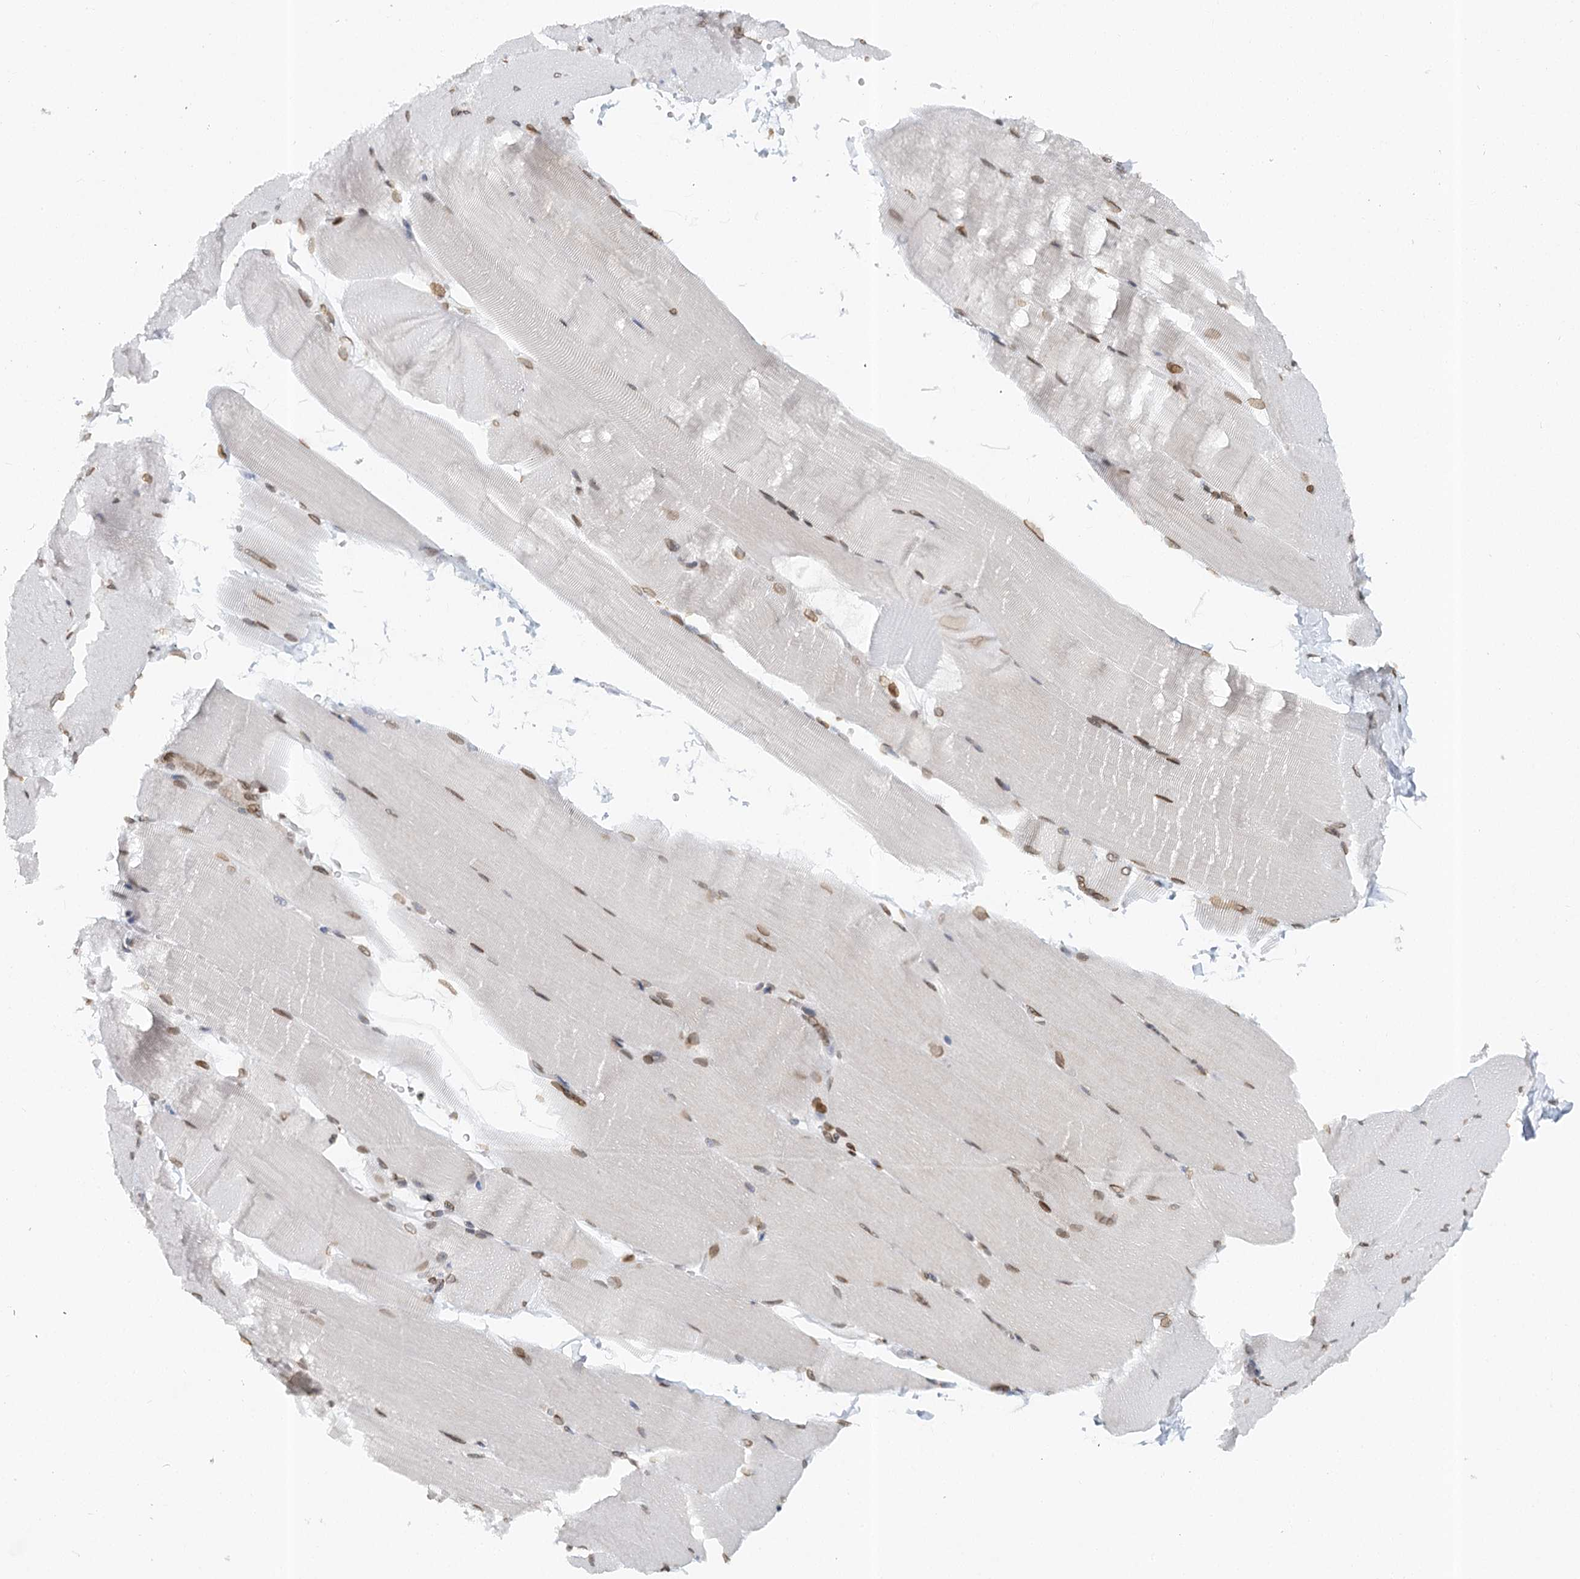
{"staining": {"intensity": "moderate", "quantity": ">75%", "location": "nuclear"}, "tissue": "skeletal muscle", "cell_type": "Myocytes", "image_type": "normal", "snomed": [{"axis": "morphology", "description": "Normal tissue, NOS"}, {"axis": "topography", "description": "Skeletal muscle"}, {"axis": "topography", "description": "Parathyroid gland"}], "caption": "Skeletal muscle stained for a protein exhibits moderate nuclear positivity in myocytes. Using DAB (brown) and hematoxylin (blue) stains, captured at high magnification using brightfield microscopy.", "gene": "VWA5A", "patient": {"sex": "female", "age": 37}}